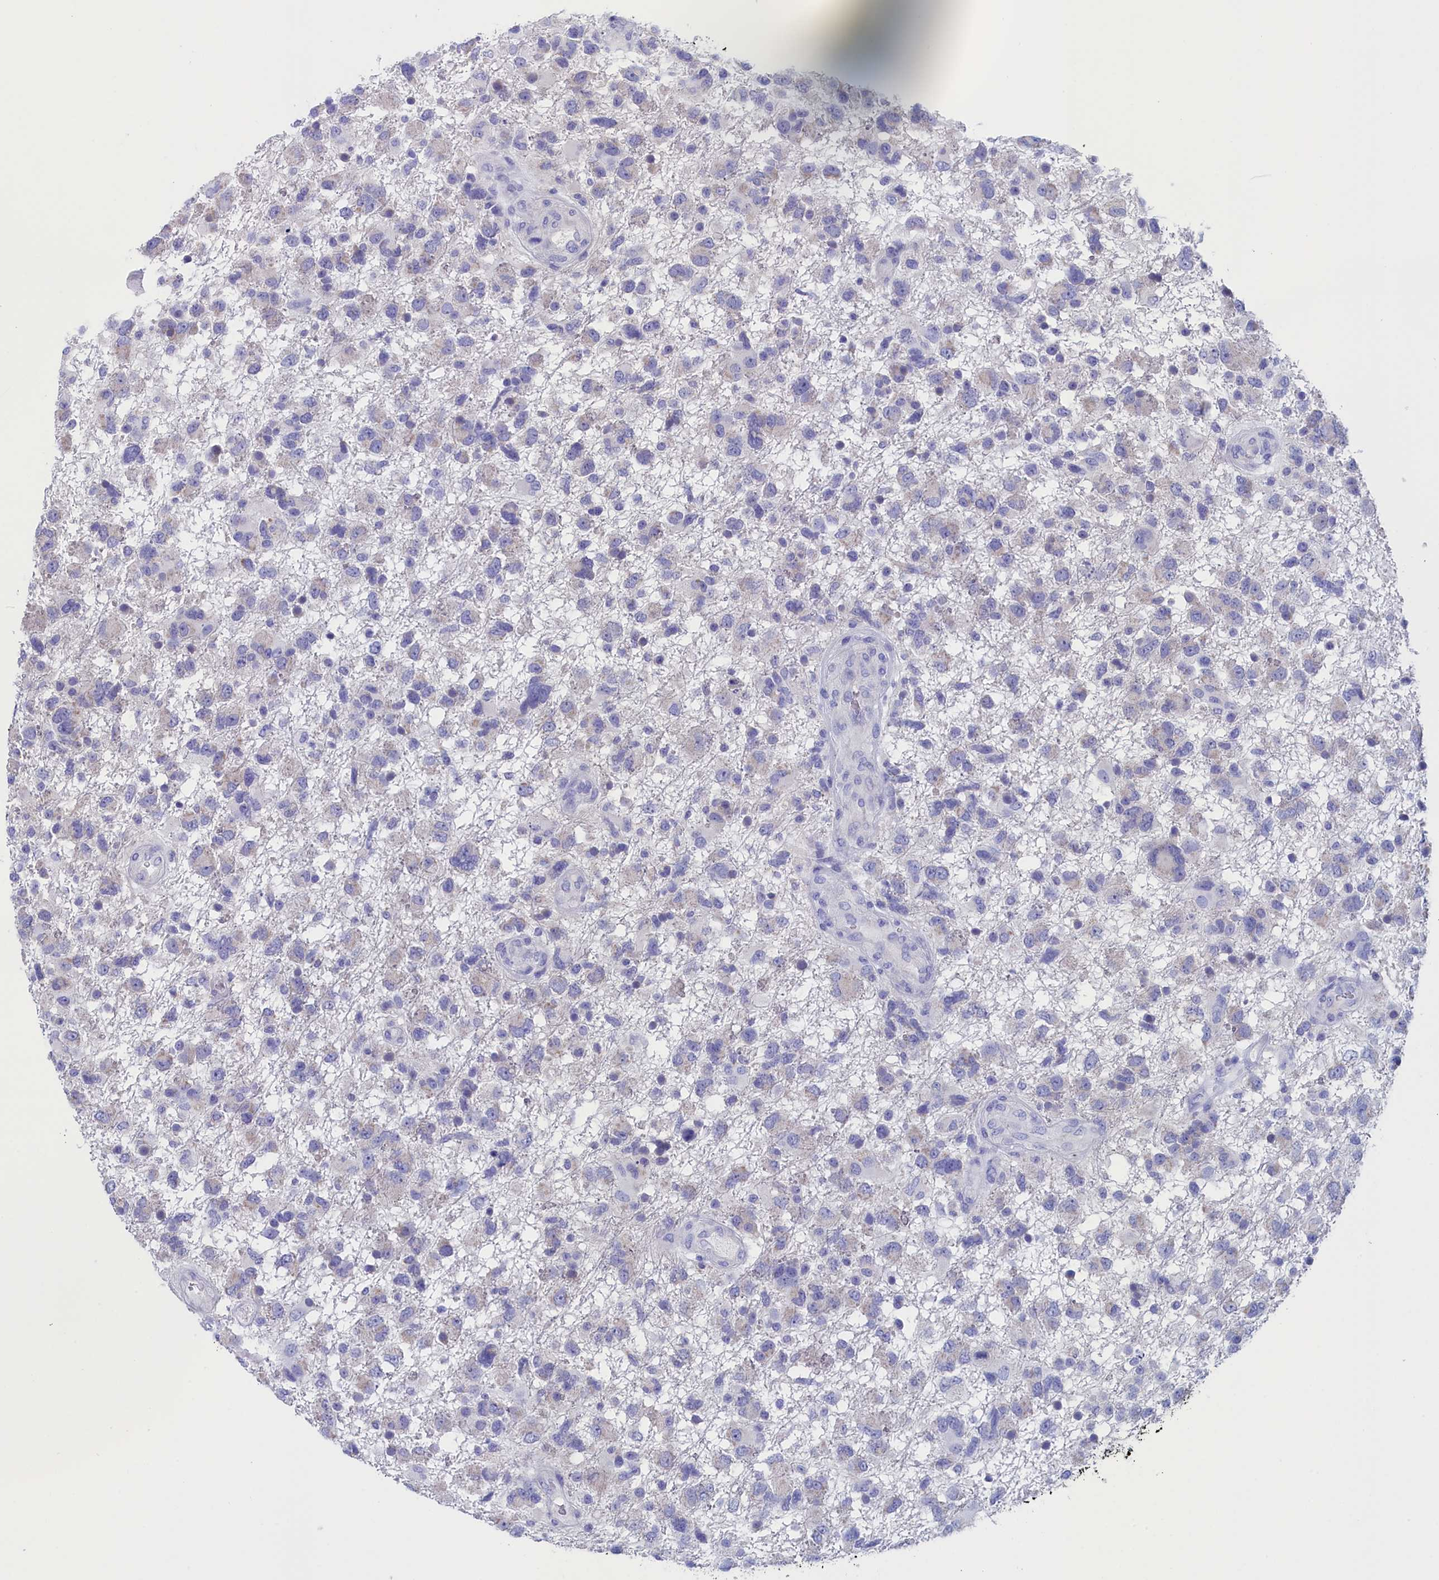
{"staining": {"intensity": "negative", "quantity": "none", "location": "none"}, "tissue": "glioma", "cell_type": "Tumor cells", "image_type": "cancer", "snomed": [{"axis": "morphology", "description": "Glioma, malignant, High grade"}, {"axis": "topography", "description": "Brain"}], "caption": "Immunohistochemistry (IHC) photomicrograph of malignant high-grade glioma stained for a protein (brown), which reveals no expression in tumor cells. (Stains: DAB (3,3'-diaminobenzidine) IHC with hematoxylin counter stain, Microscopy: brightfield microscopy at high magnification).", "gene": "ANKRD2", "patient": {"sex": "male", "age": 61}}